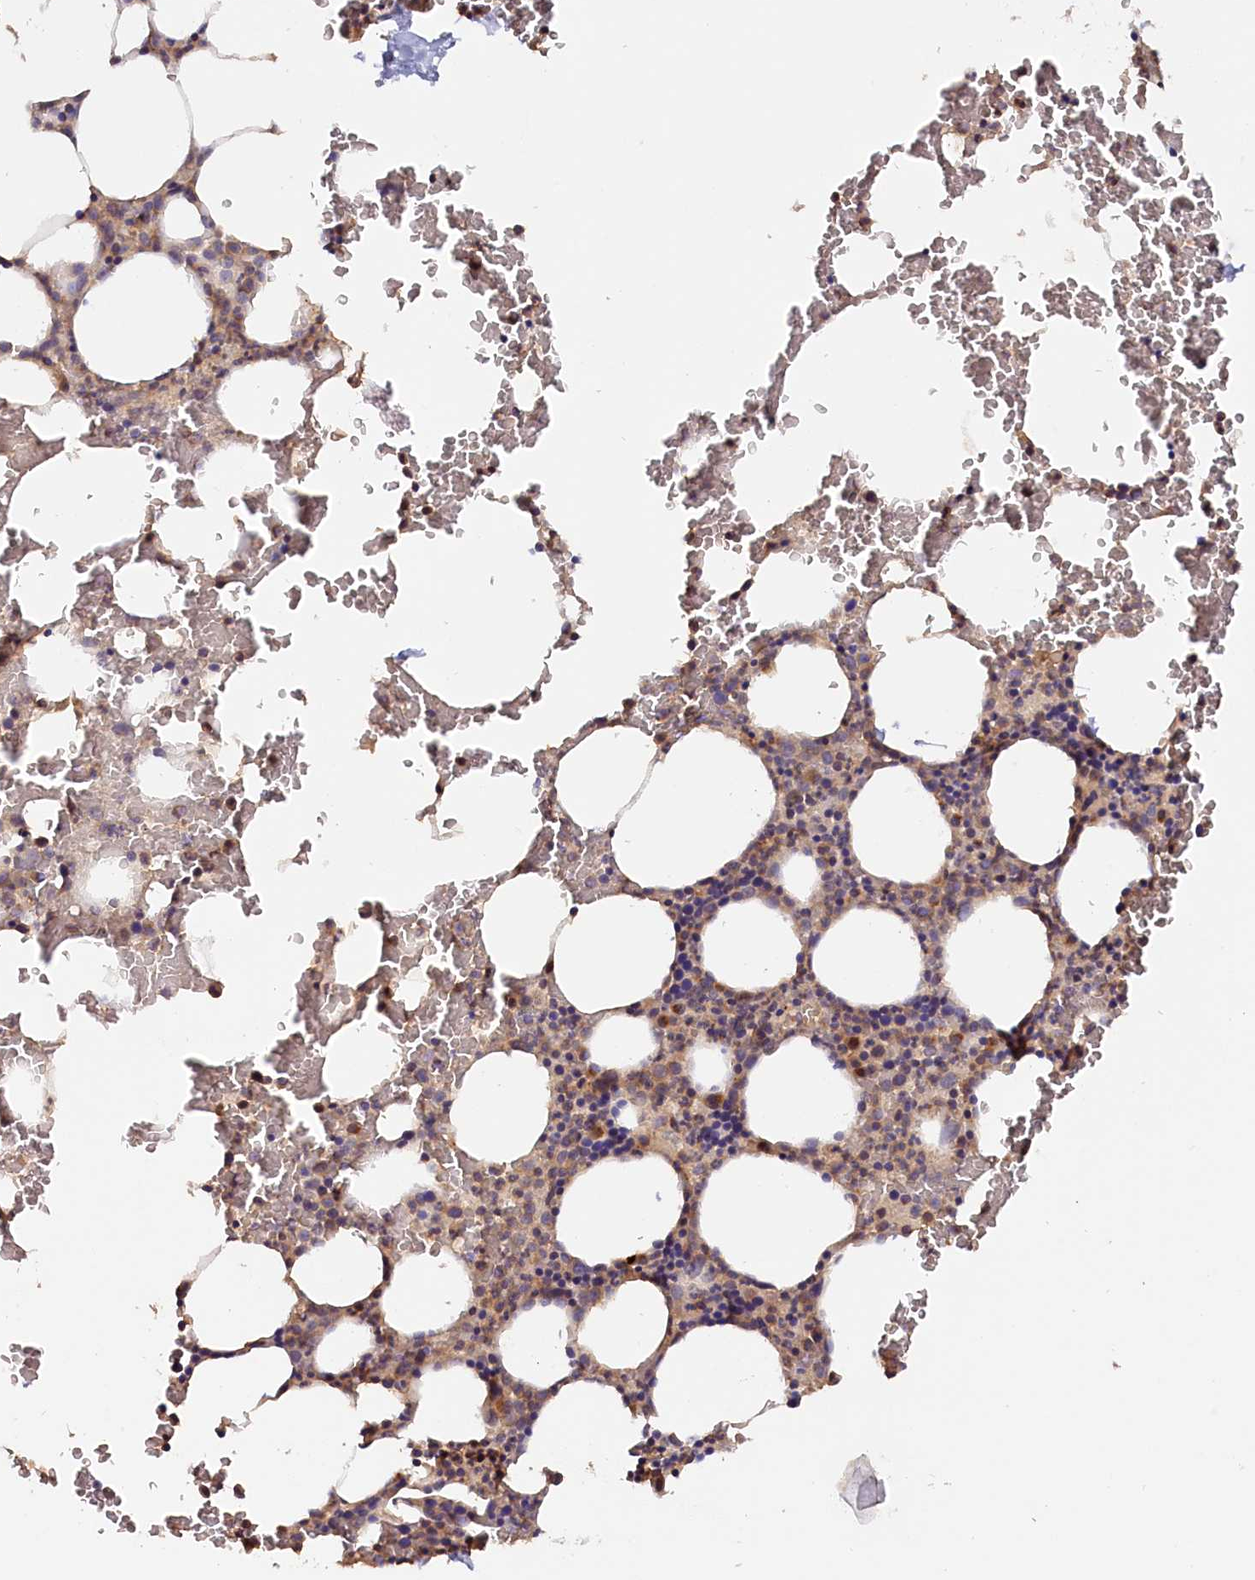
{"staining": {"intensity": "moderate", "quantity": "25%-75%", "location": "cytoplasmic/membranous"}, "tissue": "bone marrow", "cell_type": "Hematopoietic cells", "image_type": "normal", "snomed": [{"axis": "morphology", "description": "Normal tissue, NOS"}, {"axis": "morphology", "description": "Inflammation, NOS"}, {"axis": "topography", "description": "Bone marrow"}], "caption": "High-magnification brightfield microscopy of normal bone marrow stained with DAB (3,3'-diaminobenzidine) (brown) and counterstained with hematoxylin (blue). hematopoietic cells exhibit moderate cytoplasmic/membranous expression is present in about25%-75% of cells.", "gene": "TANGO6", "patient": {"sex": "female", "age": 78}}